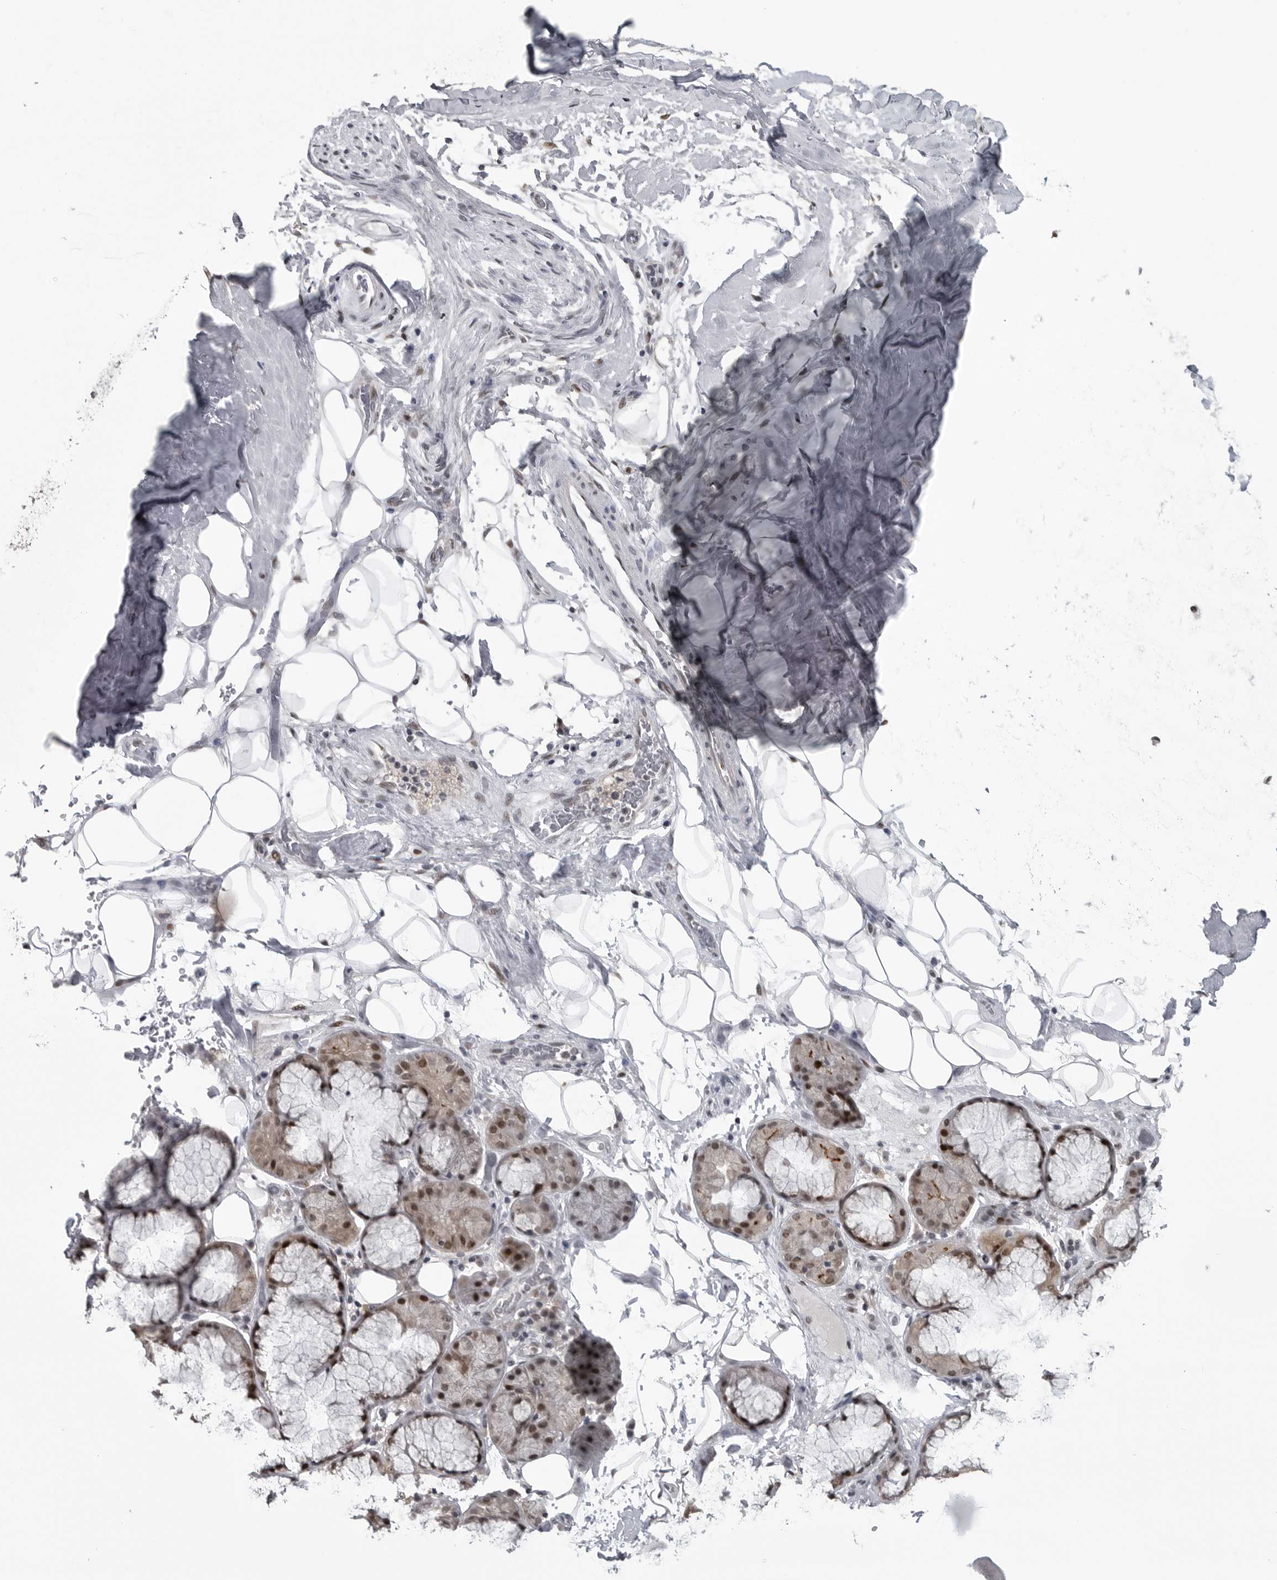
{"staining": {"intensity": "negative", "quantity": "none", "location": "none"}, "tissue": "adipose tissue", "cell_type": "Adipocytes", "image_type": "normal", "snomed": [{"axis": "morphology", "description": "Normal tissue, NOS"}, {"axis": "topography", "description": "Cartilage tissue"}], "caption": "IHC histopathology image of normal adipose tissue stained for a protein (brown), which displays no positivity in adipocytes.", "gene": "C8orf58", "patient": {"sex": "female", "age": 63}}